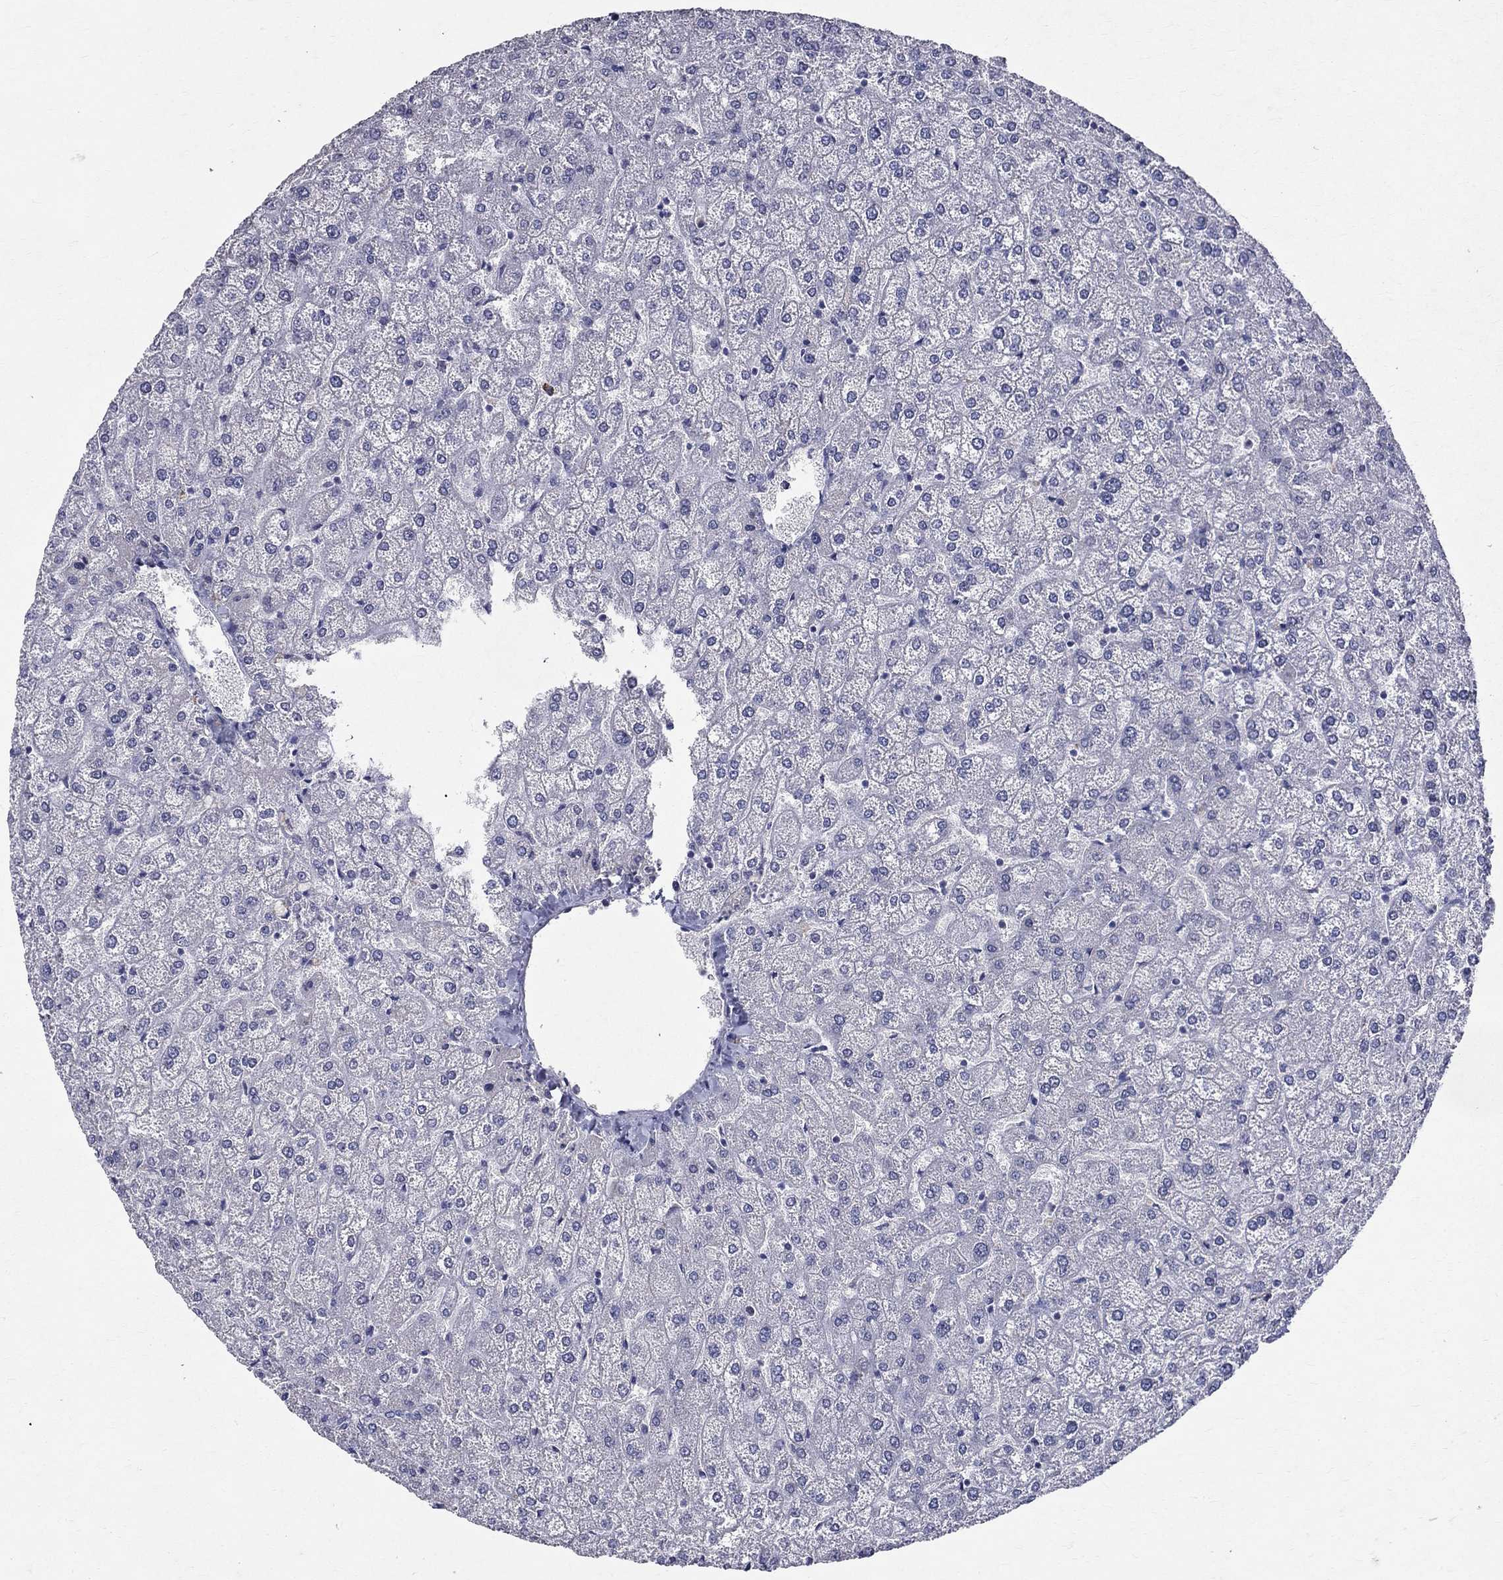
{"staining": {"intensity": "negative", "quantity": "none", "location": "none"}, "tissue": "liver", "cell_type": "Cholangiocytes", "image_type": "normal", "snomed": [{"axis": "morphology", "description": "Normal tissue, NOS"}, {"axis": "topography", "description": "Liver"}], "caption": "DAB immunohistochemical staining of benign liver shows no significant expression in cholangiocytes.", "gene": "SLC4A10", "patient": {"sex": "female", "age": 32}}